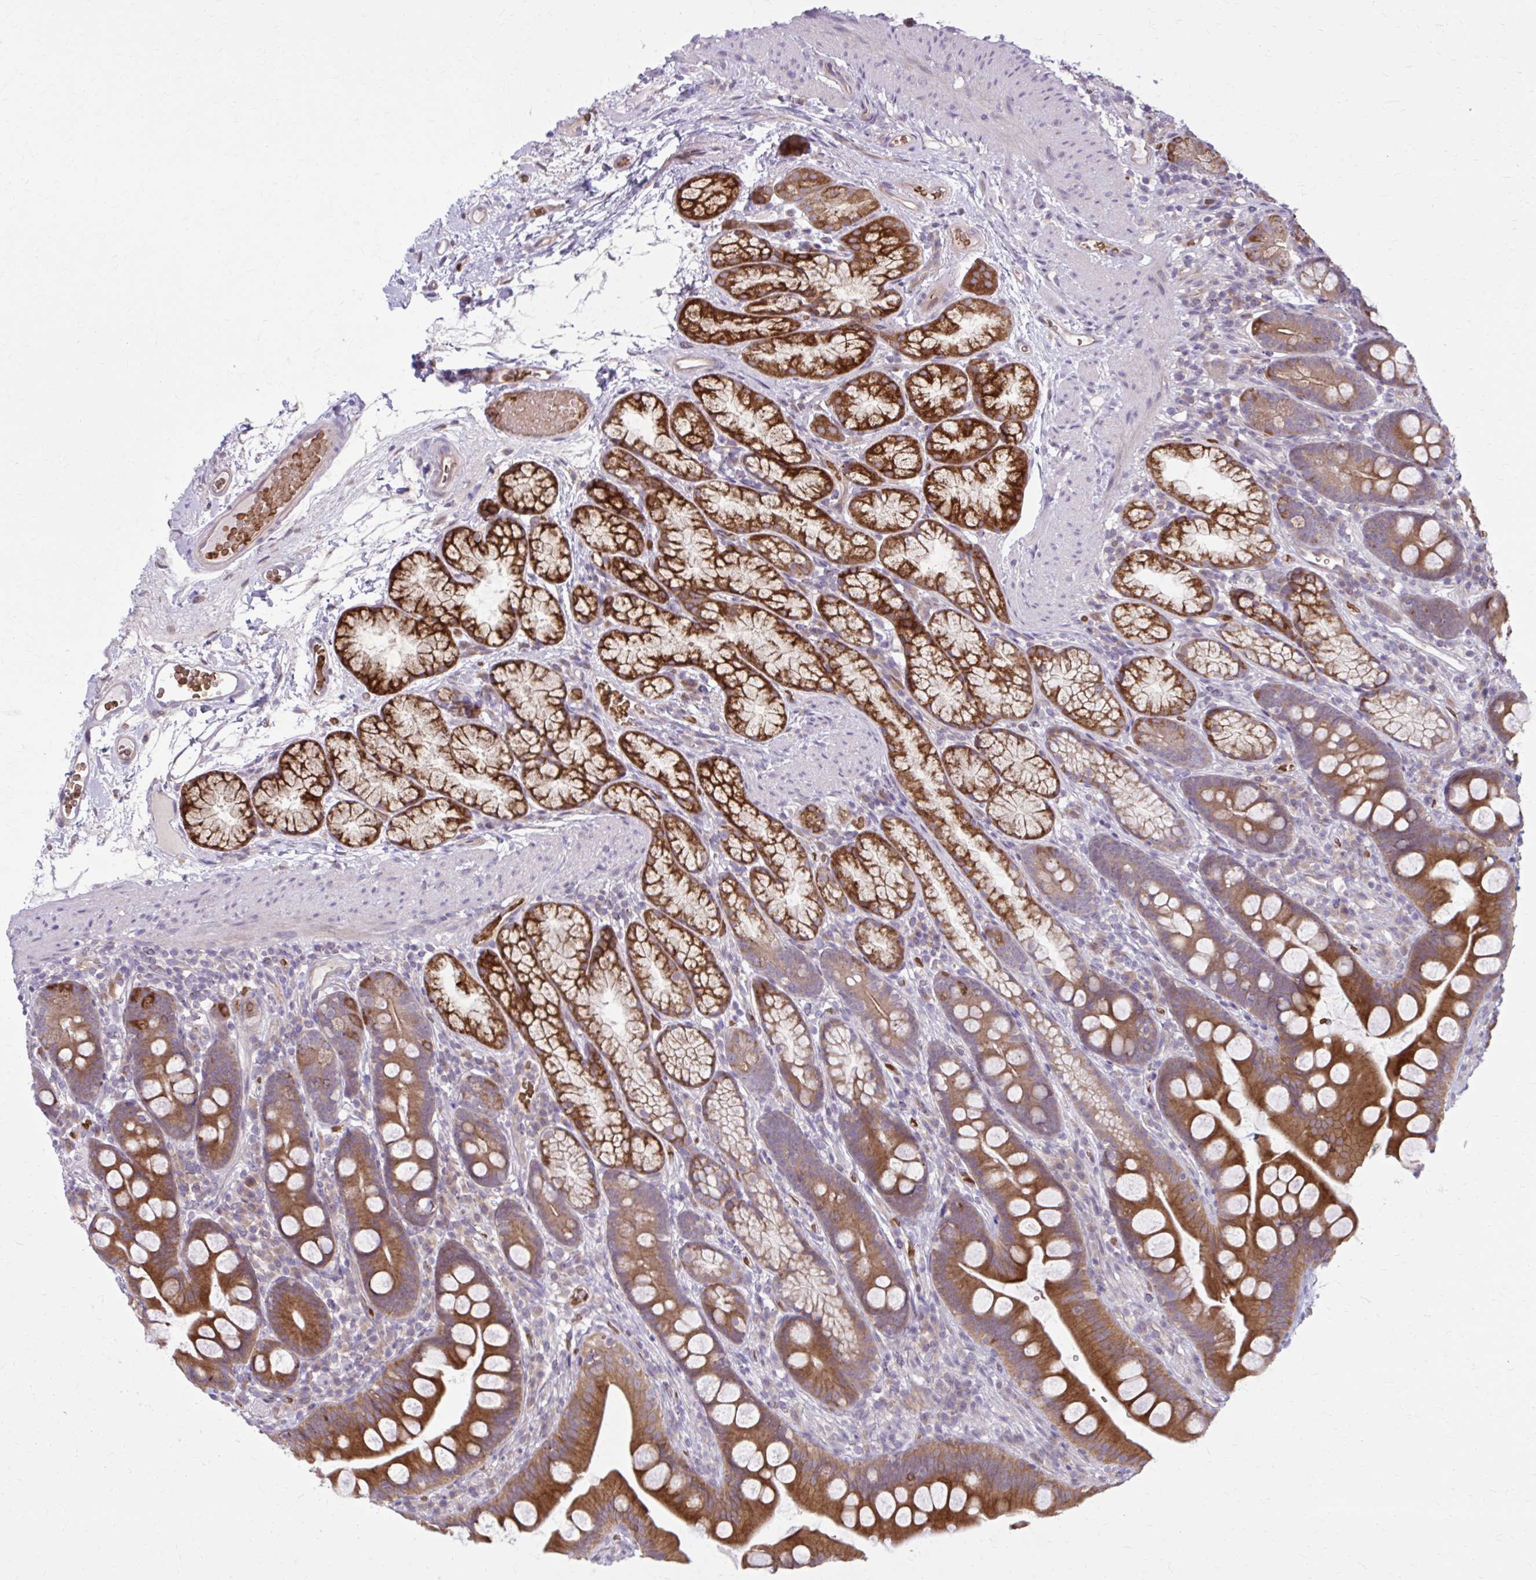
{"staining": {"intensity": "strong", "quantity": ">75%", "location": "cytoplasmic/membranous"}, "tissue": "duodenum", "cell_type": "Glandular cells", "image_type": "normal", "snomed": [{"axis": "morphology", "description": "Normal tissue, NOS"}, {"axis": "topography", "description": "Duodenum"}], "caption": "The immunohistochemical stain labels strong cytoplasmic/membranous staining in glandular cells of benign duodenum.", "gene": "SNF8", "patient": {"sex": "female", "age": 67}}